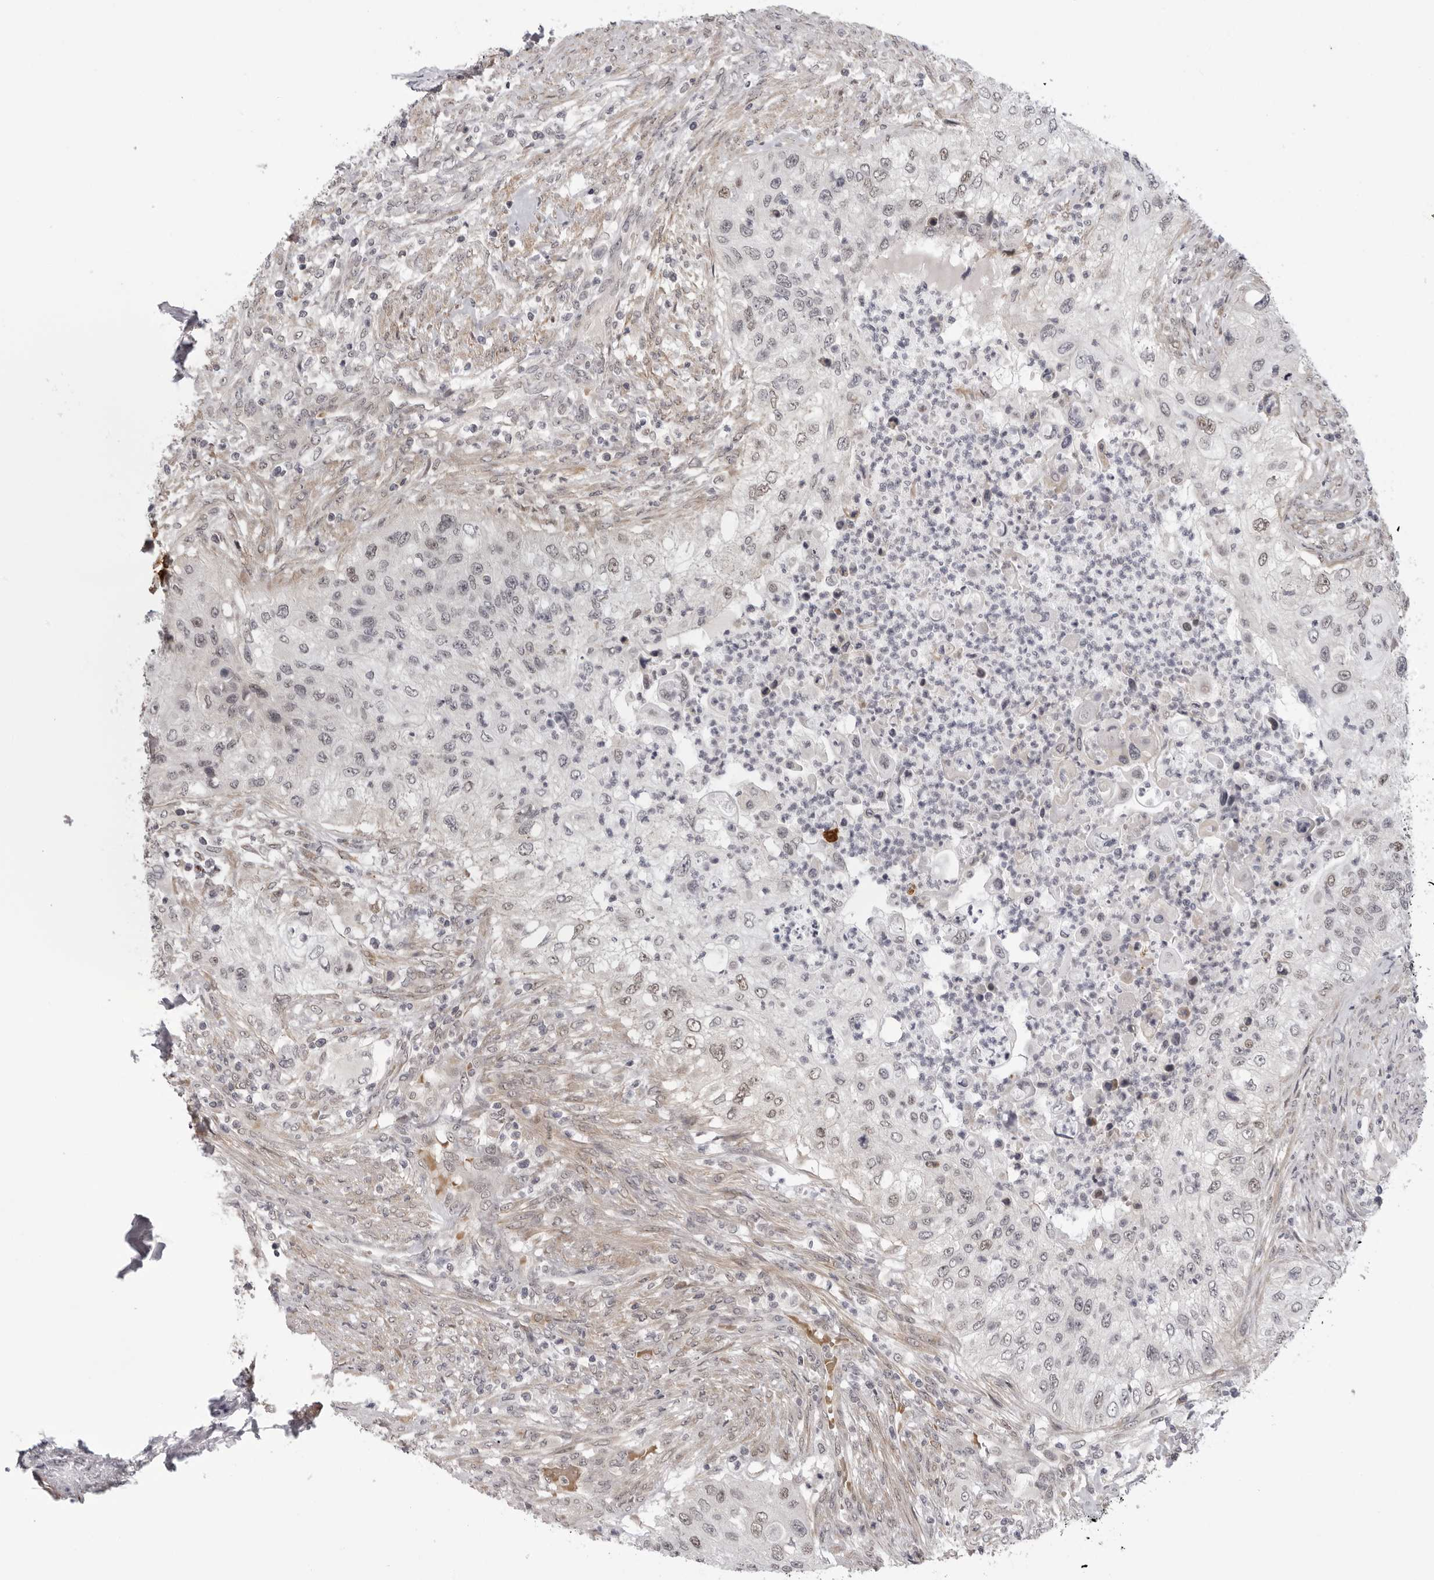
{"staining": {"intensity": "weak", "quantity": "25%-75%", "location": "nuclear"}, "tissue": "urothelial cancer", "cell_type": "Tumor cells", "image_type": "cancer", "snomed": [{"axis": "morphology", "description": "Urothelial carcinoma, High grade"}, {"axis": "topography", "description": "Urinary bladder"}], "caption": "Brown immunohistochemical staining in human urothelial cancer reveals weak nuclear positivity in approximately 25%-75% of tumor cells.", "gene": "ALPK2", "patient": {"sex": "female", "age": 60}}